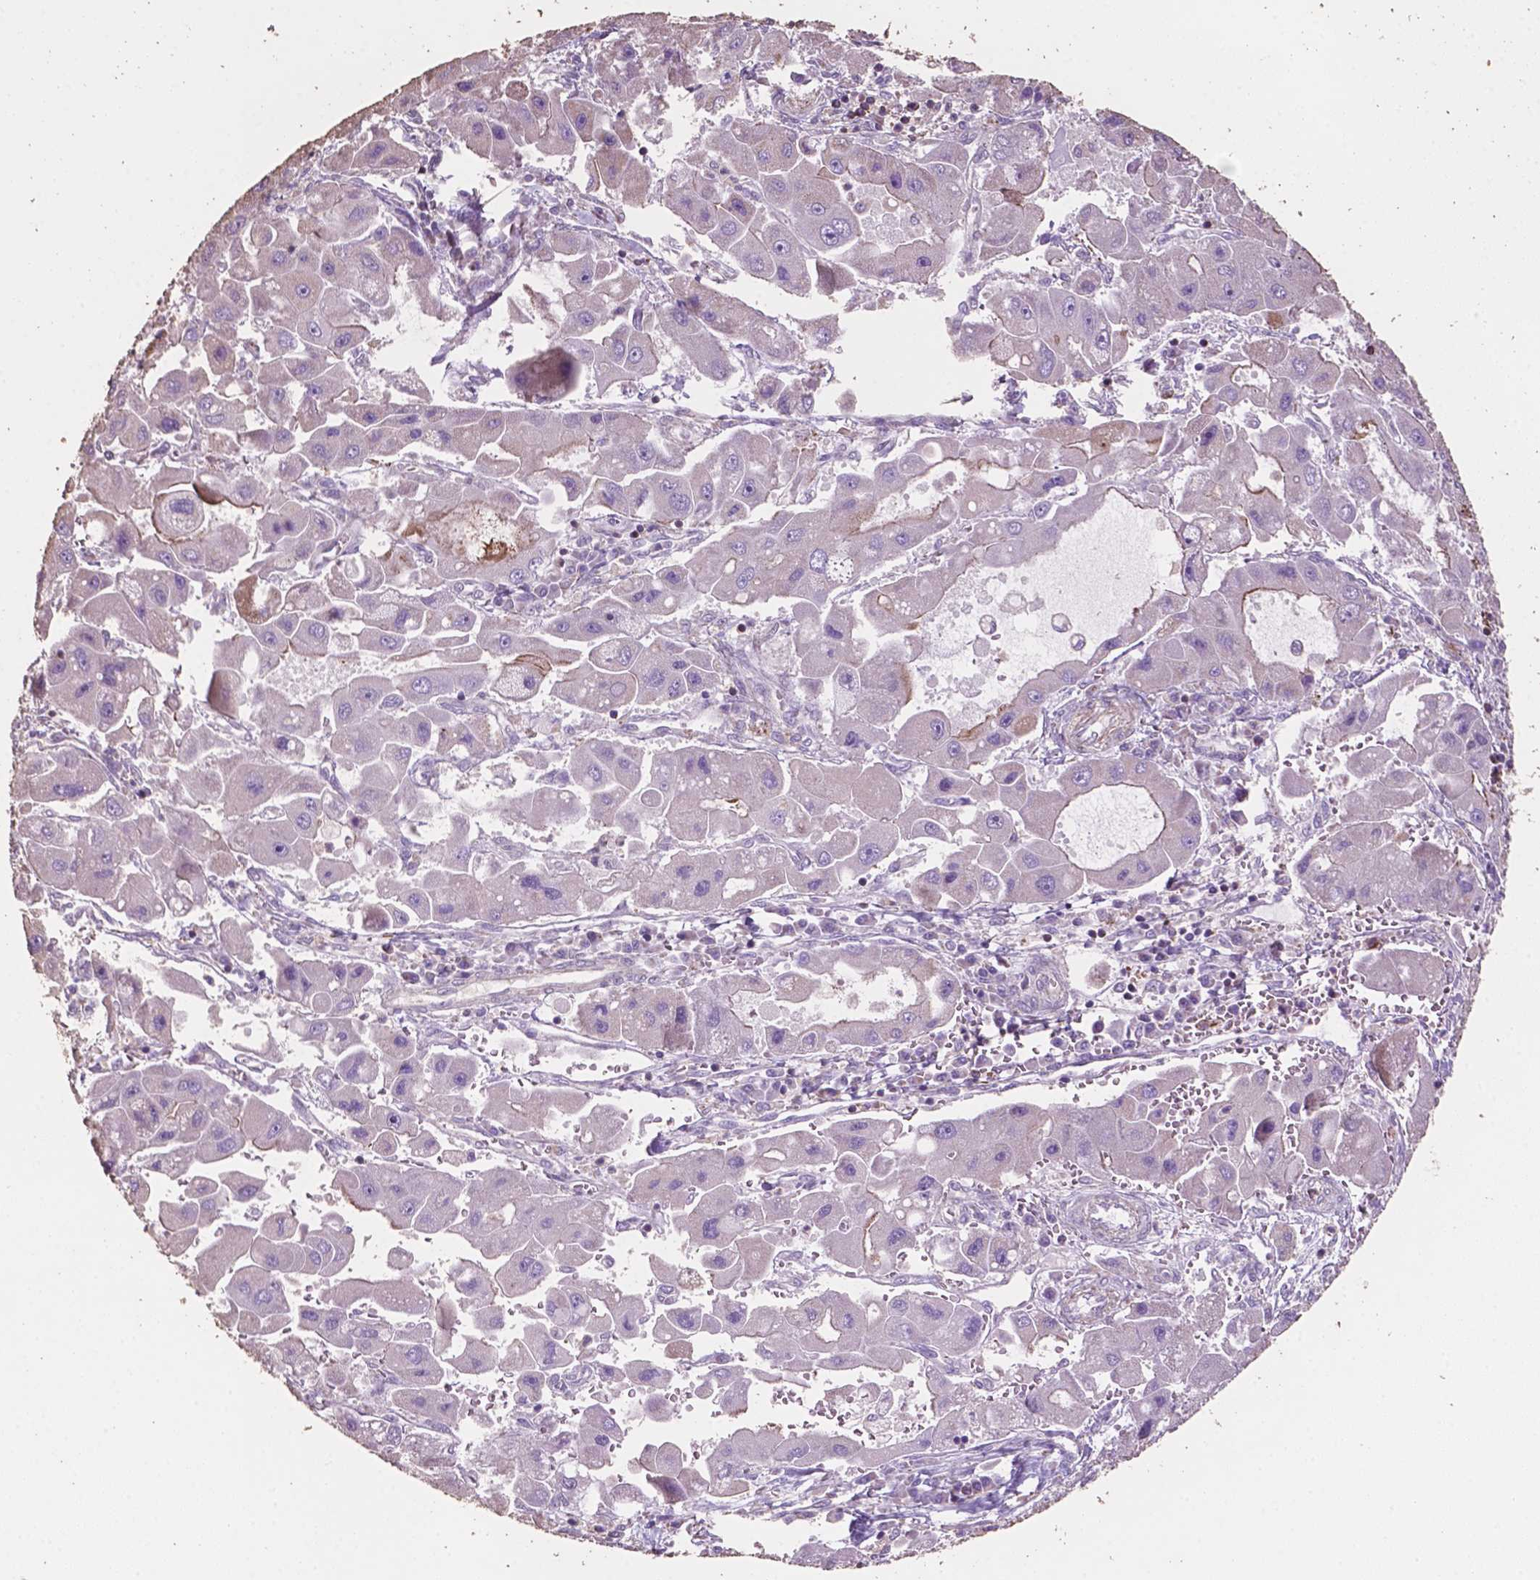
{"staining": {"intensity": "negative", "quantity": "none", "location": "none"}, "tissue": "liver cancer", "cell_type": "Tumor cells", "image_type": "cancer", "snomed": [{"axis": "morphology", "description": "Carcinoma, Hepatocellular, NOS"}, {"axis": "topography", "description": "Liver"}], "caption": "The image reveals no significant positivity in tumor cells of hepatocellular carcinoma (liver).", "gene": "COMMD4", "patient": {"sex": "male", "age": 24}}